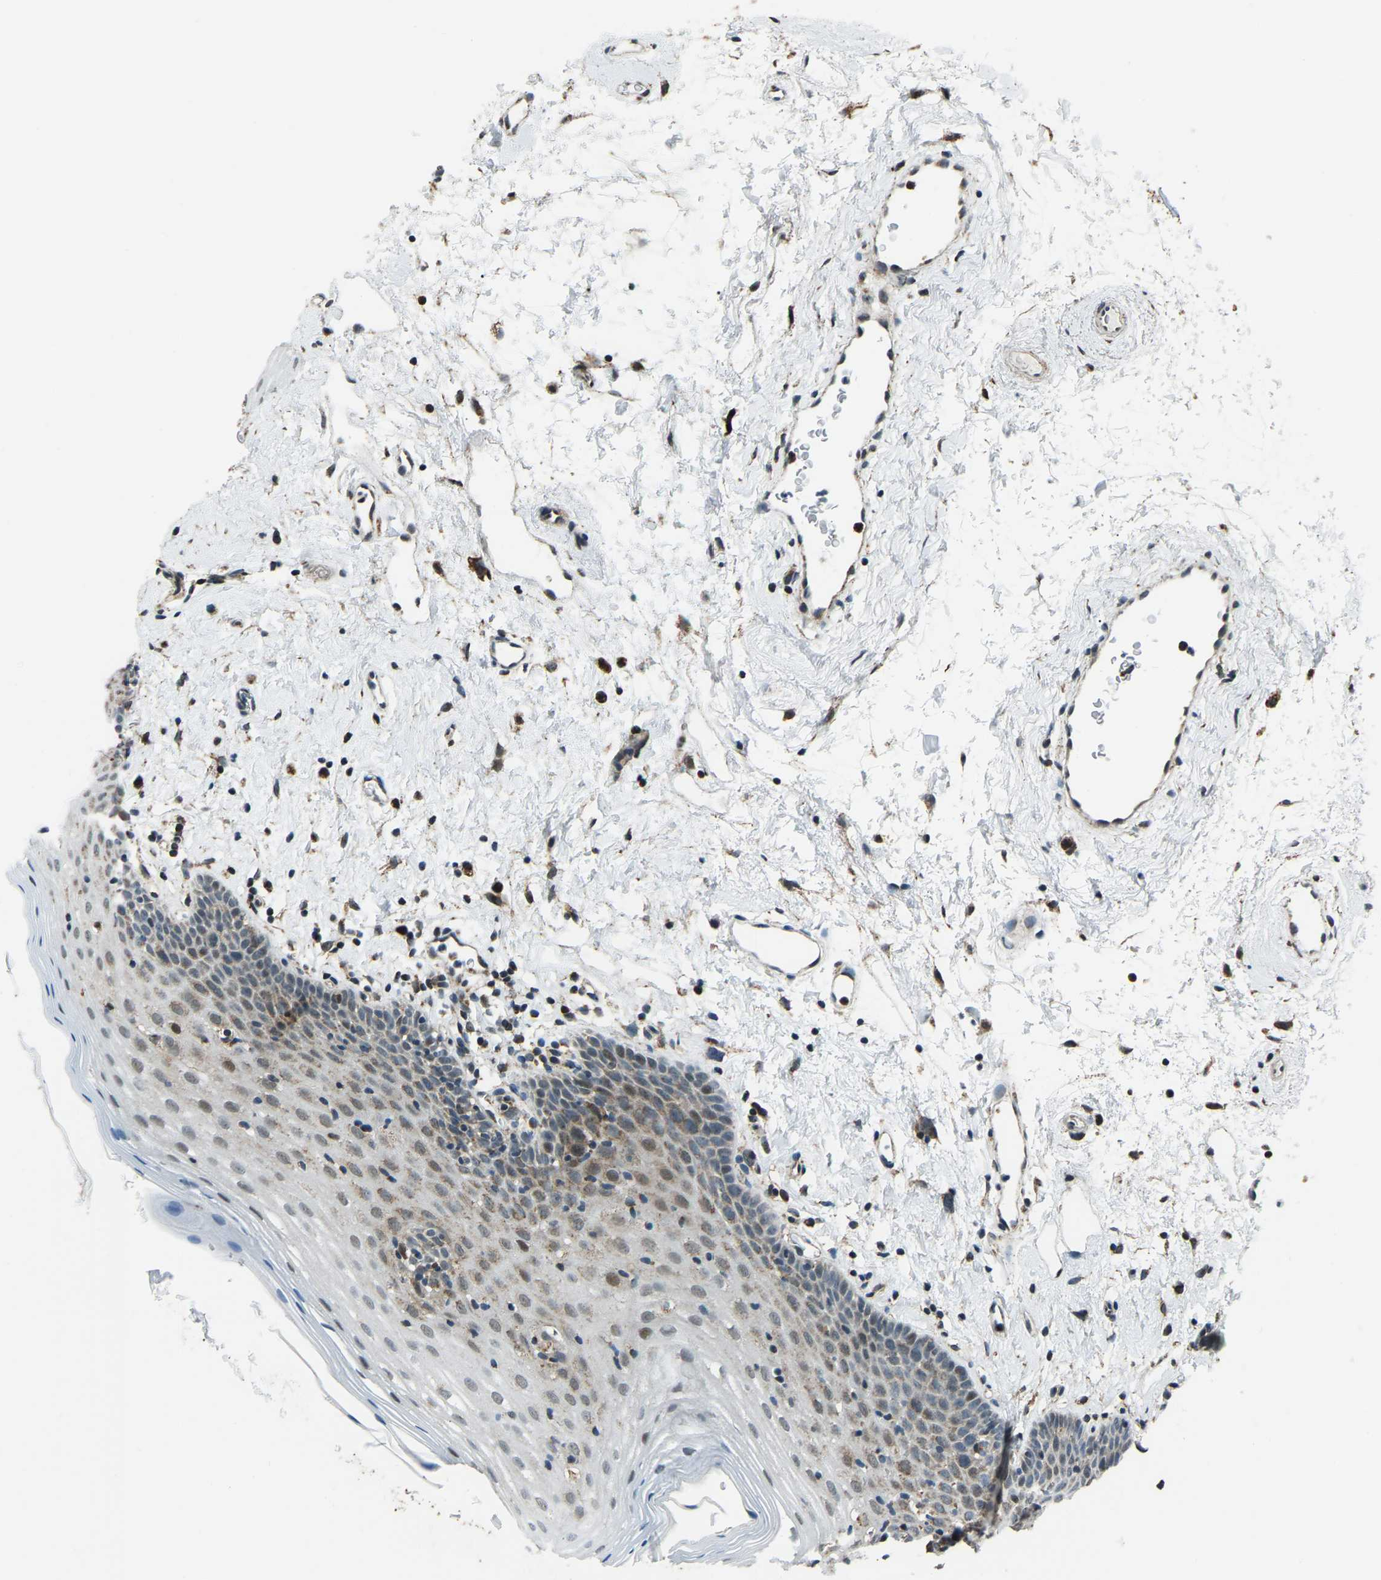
{"staining": {"intensity": "negative", "quantity": "none", "location": "none"}, "tissue": "oral mucosa", "cell_type": "Squamous epithelial cells", "image_type": "normal", "snomed": [{"axis": "morphology", "description": "Normal tissue, NOS"}, {"axis": "topography", "description": "Oral tissue"}], "caption": "Immunohistochemistry (IHC) micrograph of normal oral mucosa: oral mucosa stained with DAB (3,3'-diaminobenzidine) displays no significant protein expression in squamous epithelial cells.", "gene": "RBM33", "patient": {"sex": "male", "age": 66}}